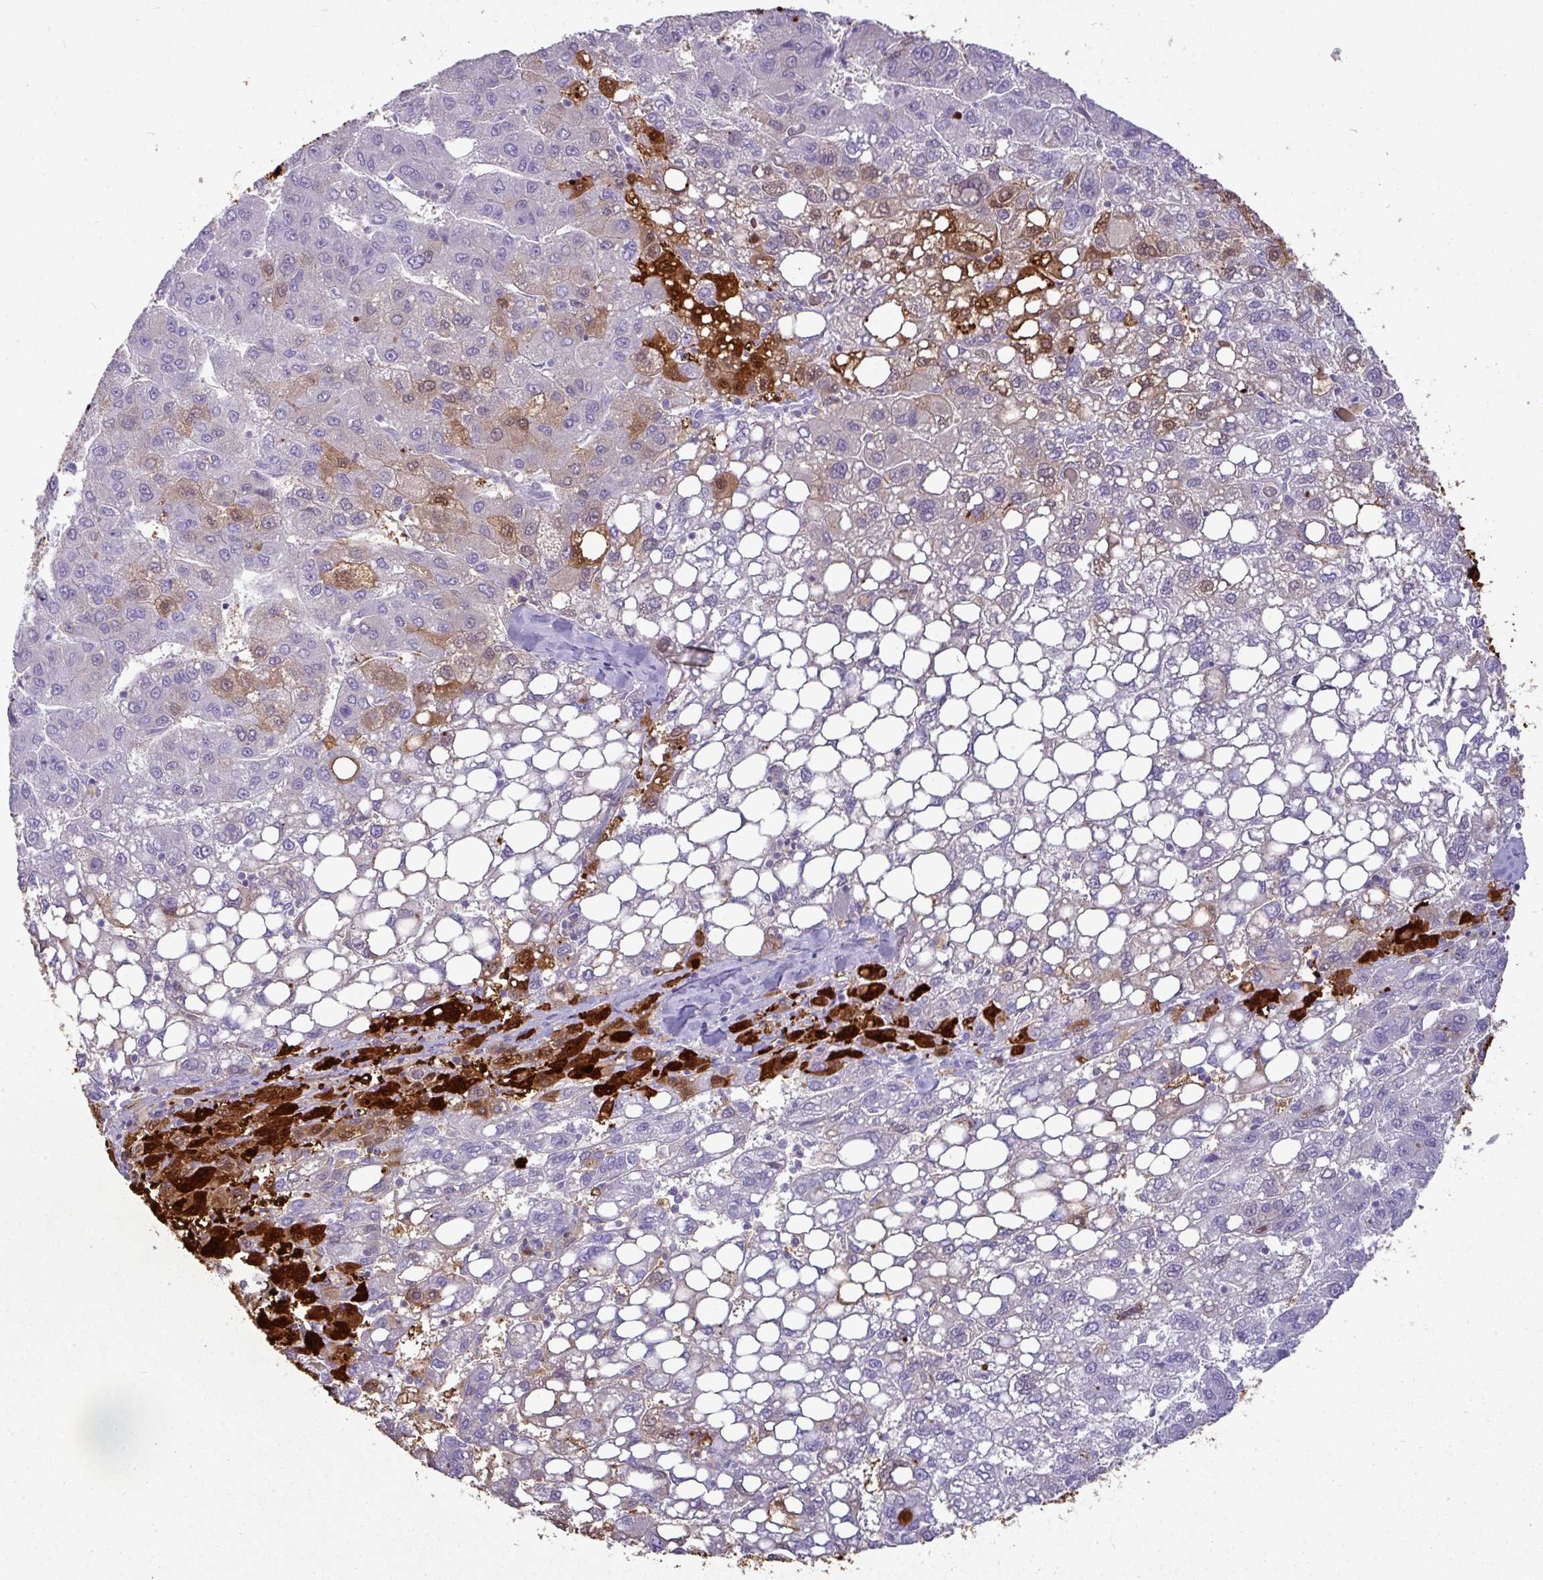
{"staining": {"intensity": "strong", "quantity": "<25%", "location": "cytoplasmic/membranous"}, "tissue": "liver cancer", "cell_type": "Tumor cells", "image_type": "cancer", "snomed": [{"axis": "morphology", "description": "Carcinoma, Hepatocellular, NOS"}, {"axis": "topography", "description": "Liver"}], "caption": "Liver cancer stained for a protein demonstrates strong cytoplasmic/membranous positivity in tumor cells.", "gene": "GSTA3", "patient": {"sex": "female", "age": 82}}